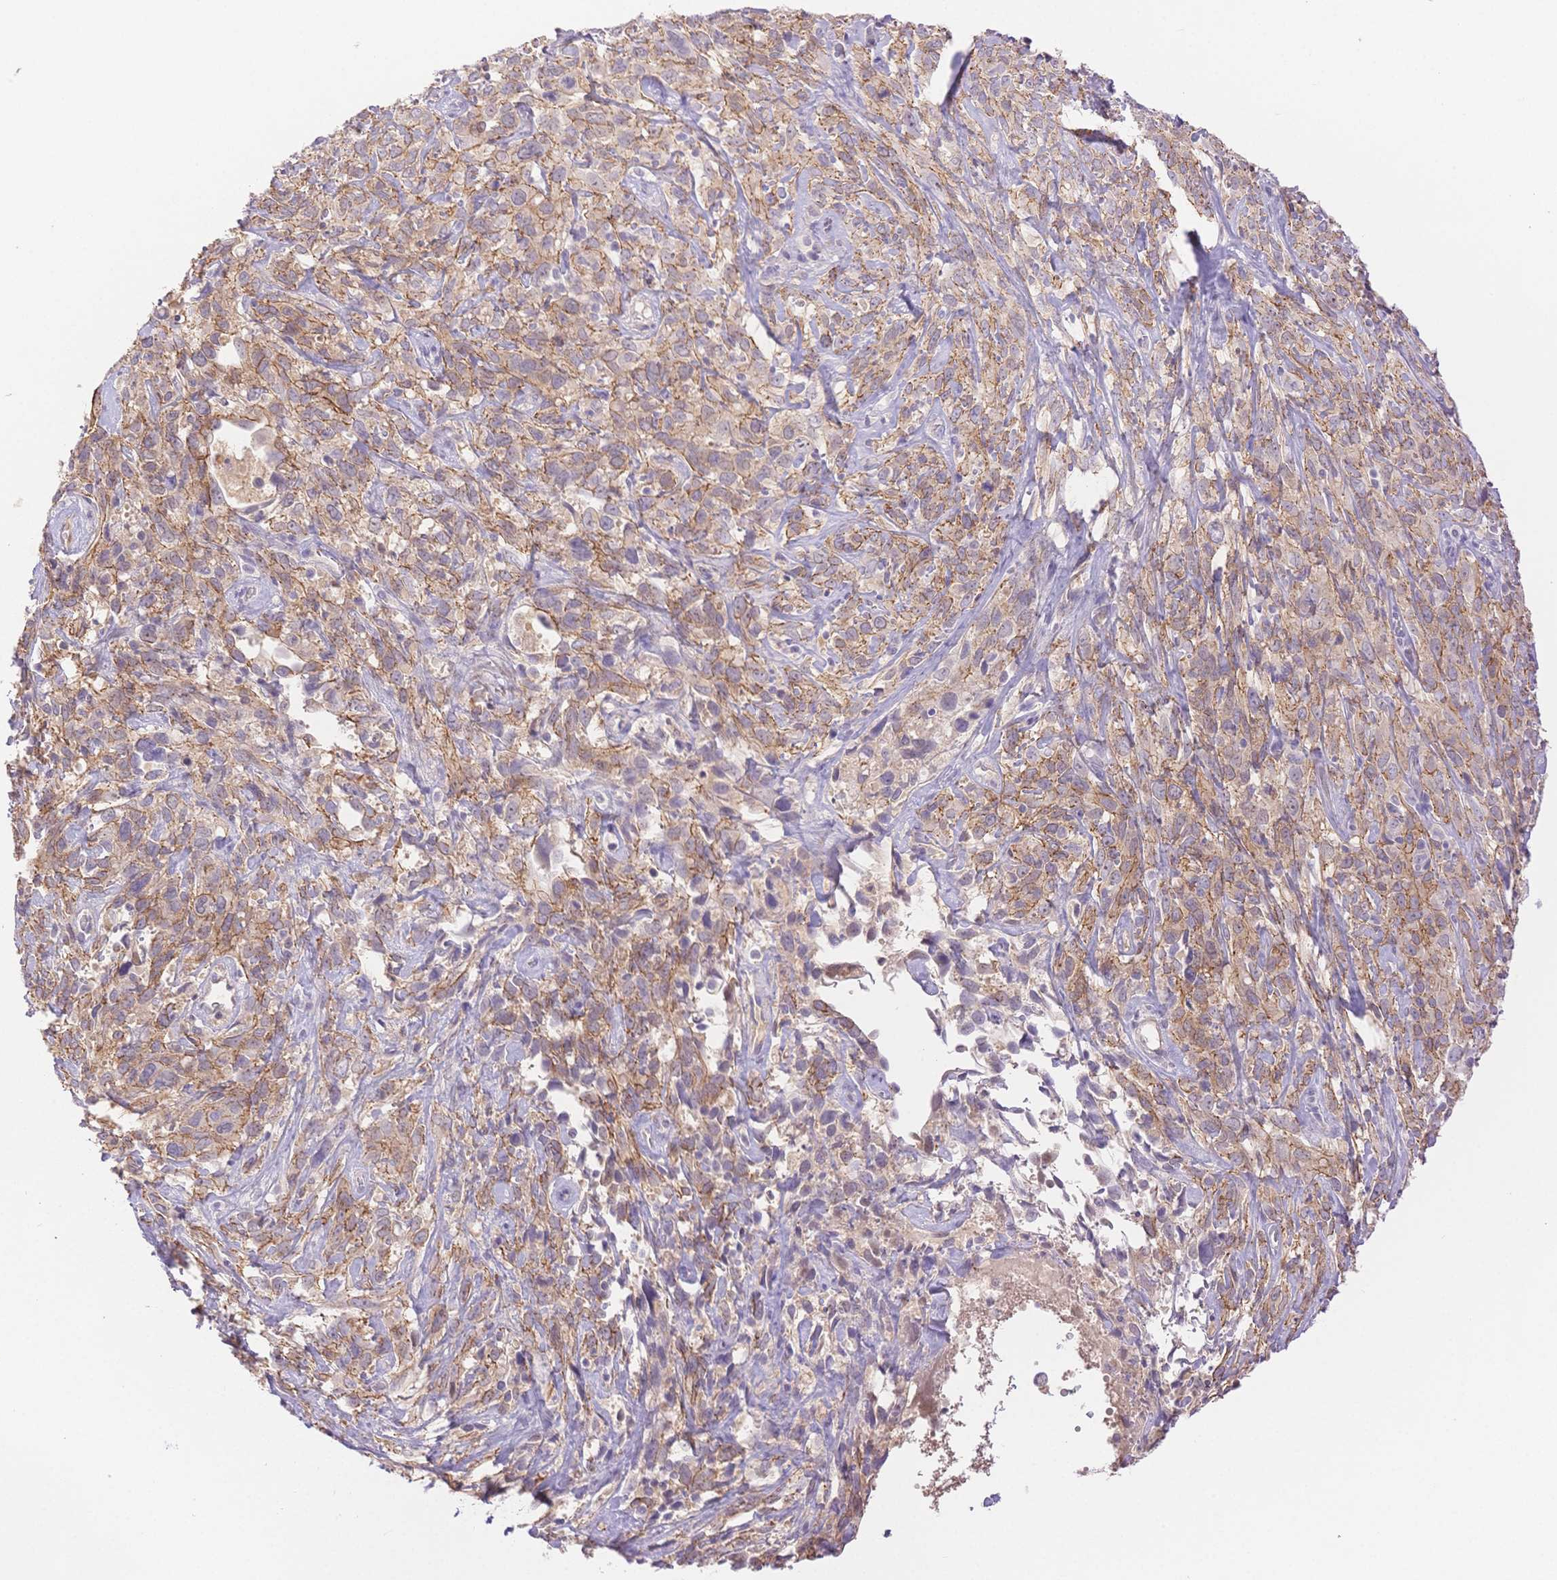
{"staining": {"intensity": "moderate", "quantity": ">75%", "location": "cytoplasmic/membranous"}, "tissue": "cervical cancer", "cell_type": "Tumor cells", "image_type": "cancer", "snomed": [{"axis": "morphology", "description": "Normal tissue, NOS"}, {"axis": "morphology", "description": "Squamous cell carcinoma, NOS"}, {"axis": "topography", "description": "Cervix"}], "caption": "Tumor cells display medium levels of moderate cytoplasmic/membranous staining in approximately >75% of cells in human cervical cancer.", "gene": "WDR54", "patient": {"sex": "female", "age": 51}}